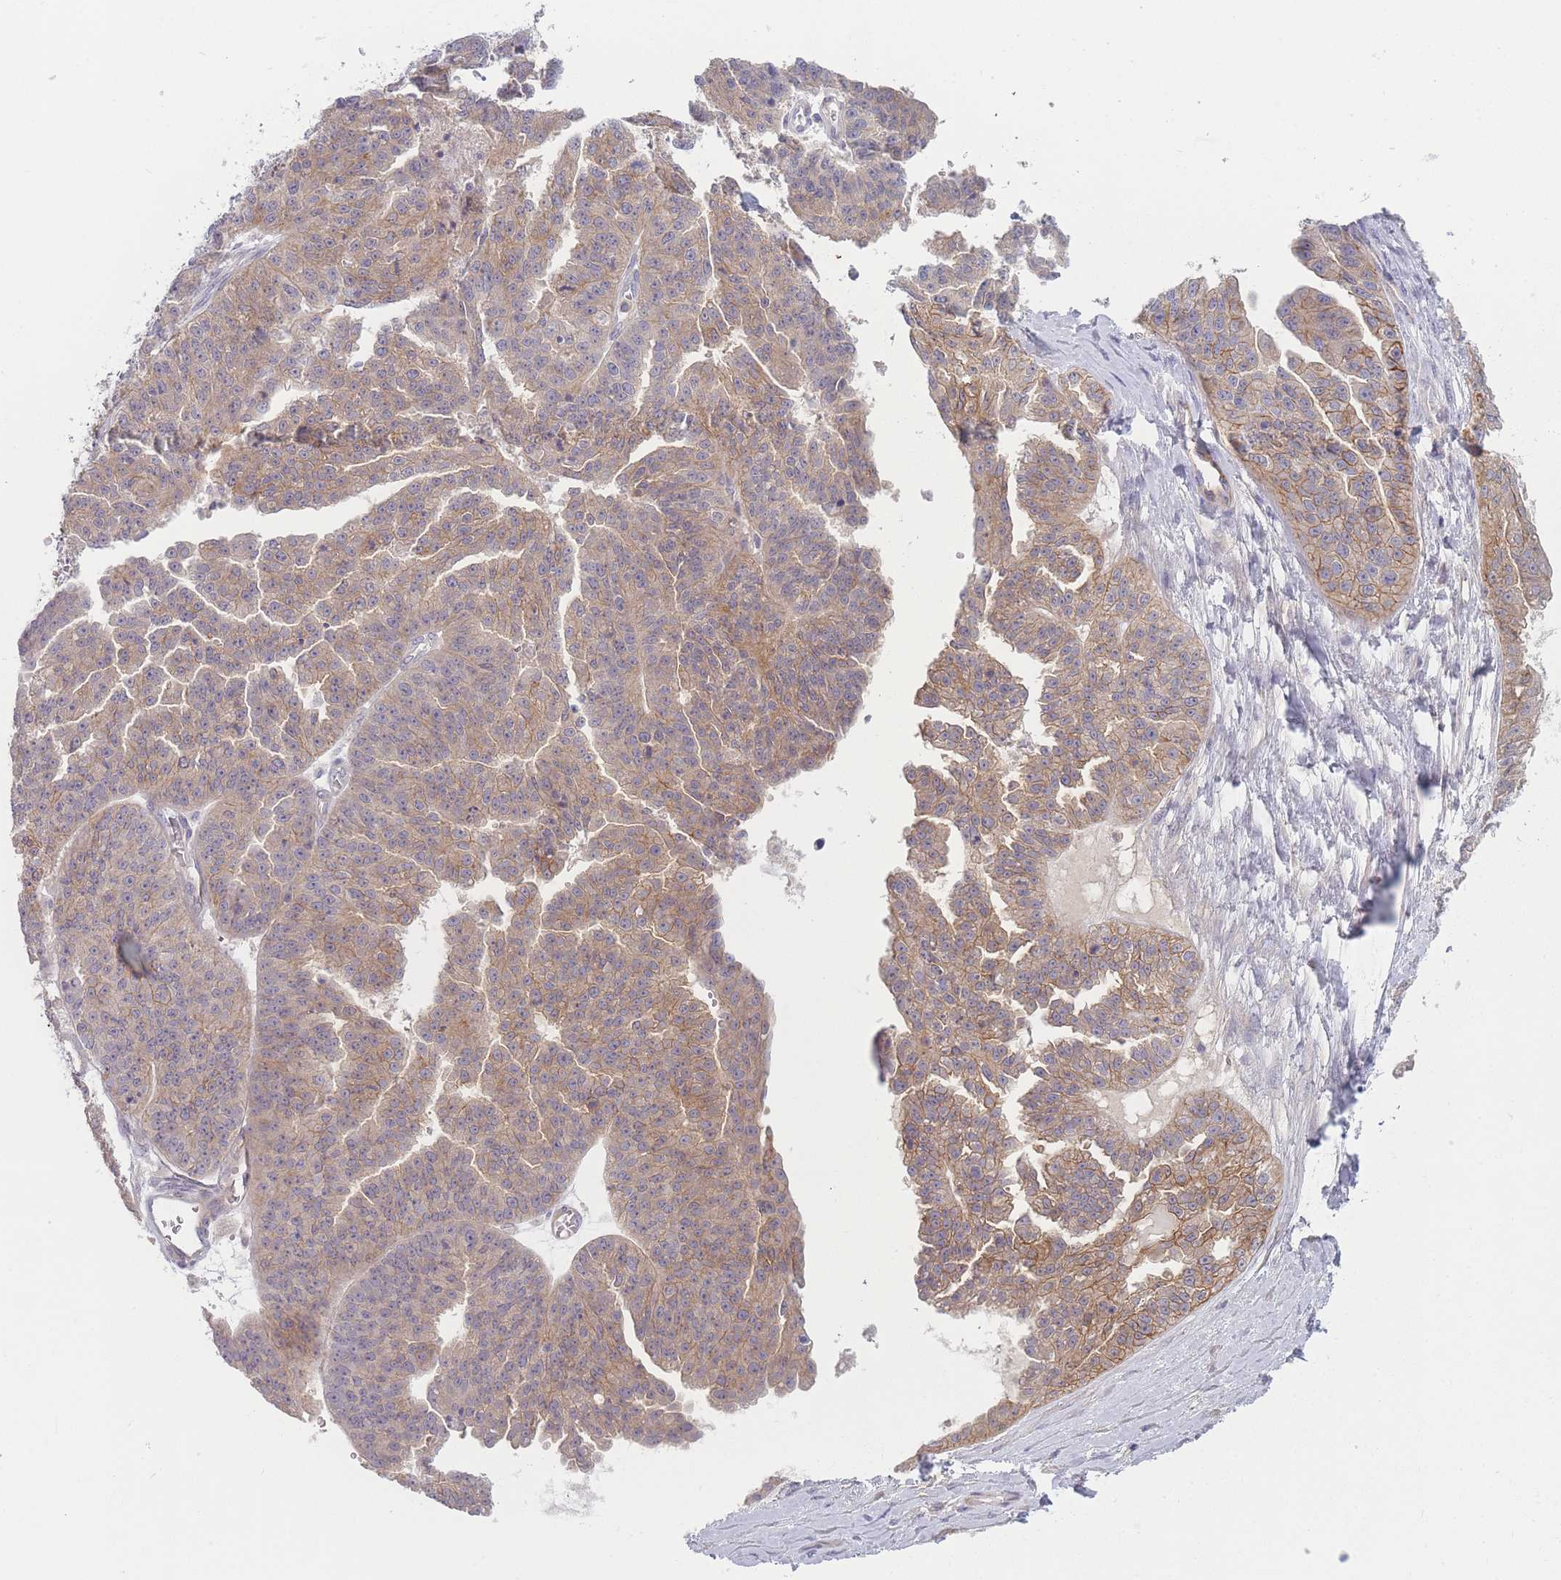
{"staining": {"intensity": "moderate", "quantity": ">75%", "location": "cytoplasmic/membranous"}, "tissue": "ovarian cancer", "cell_type": "Tumor cells", "image_type": "cancer", "snomed": [{"axis": "morphology", "description": "Cystadenocarcinoma, serous, NOS"}, {"axis": "topography", "description": "Ovary"}], "caption": "Immunohistochemical staining of human ovarian cancer displays moderate cytoplasmic/membranous protein staining in about >75% of tumor cells. (Brightfield microscopy of DAB IHC at high magnification).", "gene": "WDR93", "patient": {"sex": "female", "age": 58}}